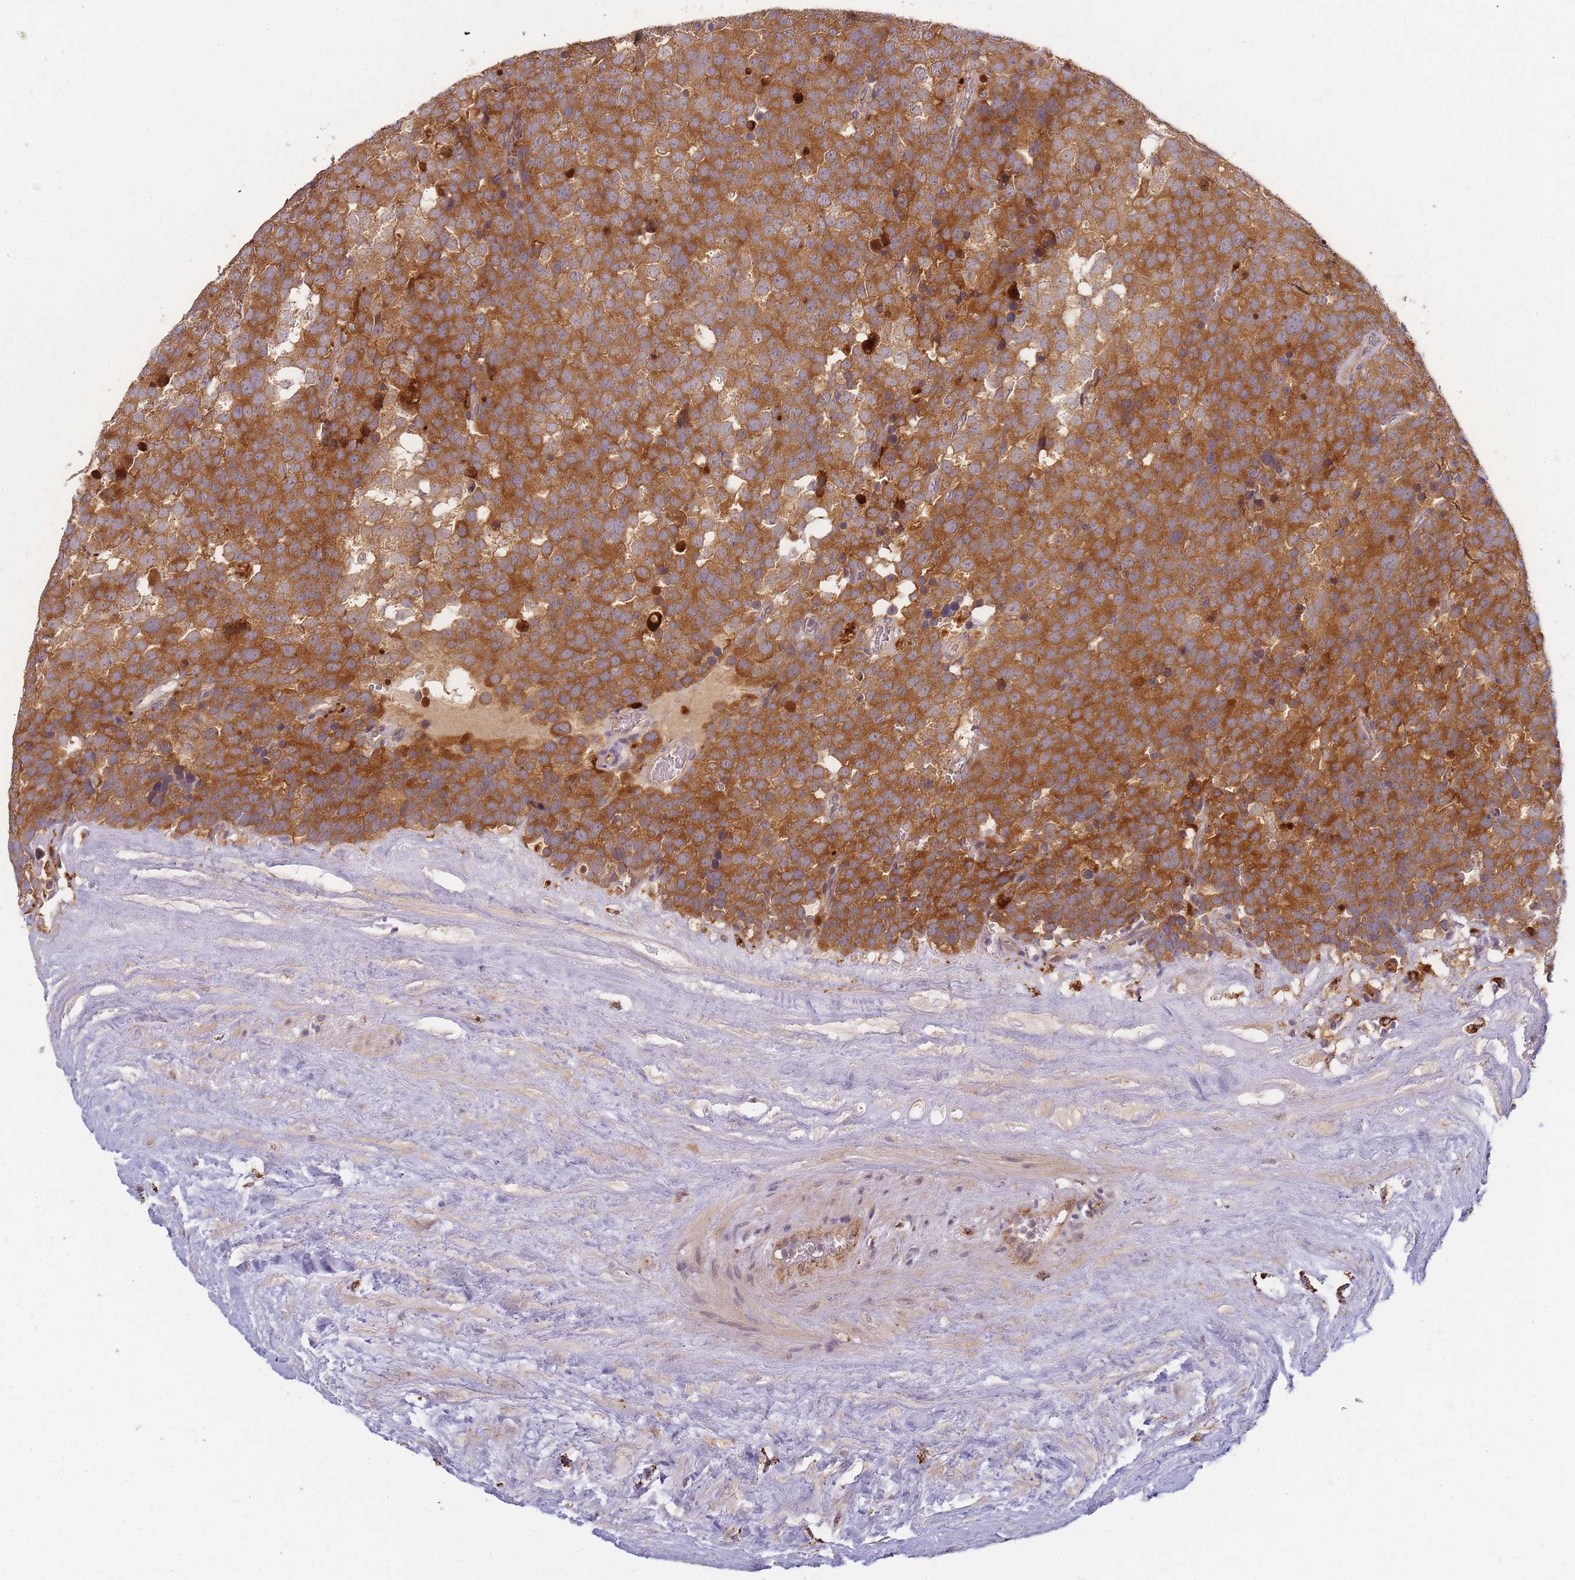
{"staining": {"intensity": "strong", "quantity": ">75%", "location": "cytoplasmic/membranous"}, "tissue": "testis cancer", "cell_type": "Tumor cells", "image_type": "cancer", "snomed": [{"axis": "morphology", "description": "Seminoma, NOS"}, {"axis": "topography", "description": "Testis"}], "caption": "DAB (3,3'-diaminobenzidine) immunohistochemical staining of seminoma (testis) reveals strong cytoplasmic/membranous protein staining in approximately >75% of tumor cells. (Brightfield microscopy of DAB IHC at high magnification).", "gene": "ATG5", "patient": {"sex": "male", "age": 71}}